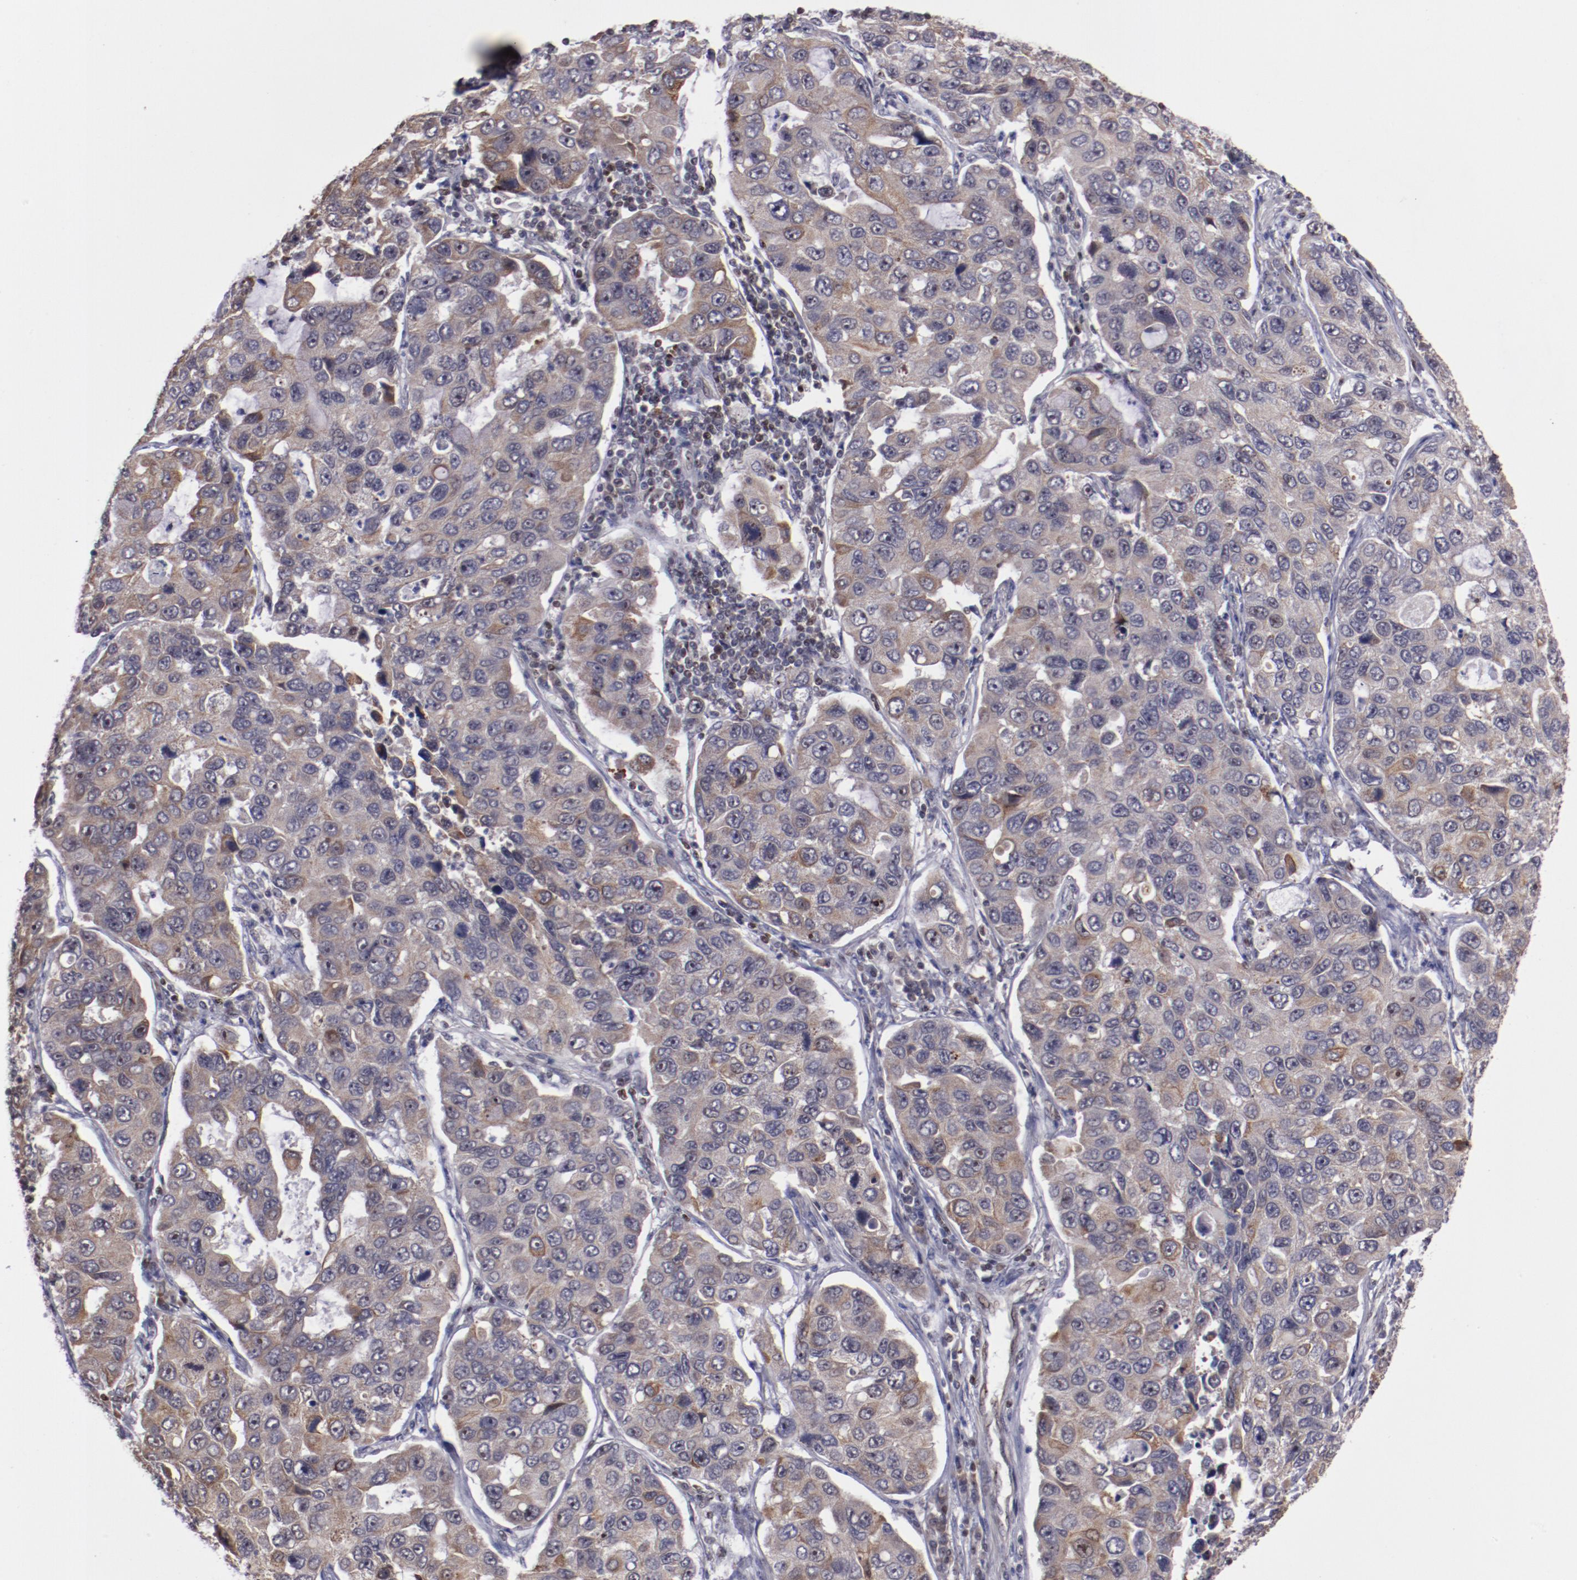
{"staining": {"intensity": "moderate", "quantity": ">75%", "location": "cytoplasmic/membranous,nuclear"}, "tissue": "lung cancer", "cell_type": "Tumor cells", "image_type": "cancer", "snomed": [{"axis": "morphology", "description": "Adenocarcinoma, NOS"}, {"axis": "topography", "description": "Lung"}], "caption": "Immunohistochemistry (IHC) staining of adenocarcinoma (lung), which exhibits medium levels of moderate cytoplasmic/membranous and nuclear expression in about >75% of tumor cells indicating moderate cytoplasmic/membranous and nuclear protein staining. The staining was performed using DAB (3,3'-diaminobenzidine) (brown) for protein detection and nuclei were counterstained in hematoxylin (blue).", "gene": "DDX24", "patient": {"sex": "male", "age": 64}}